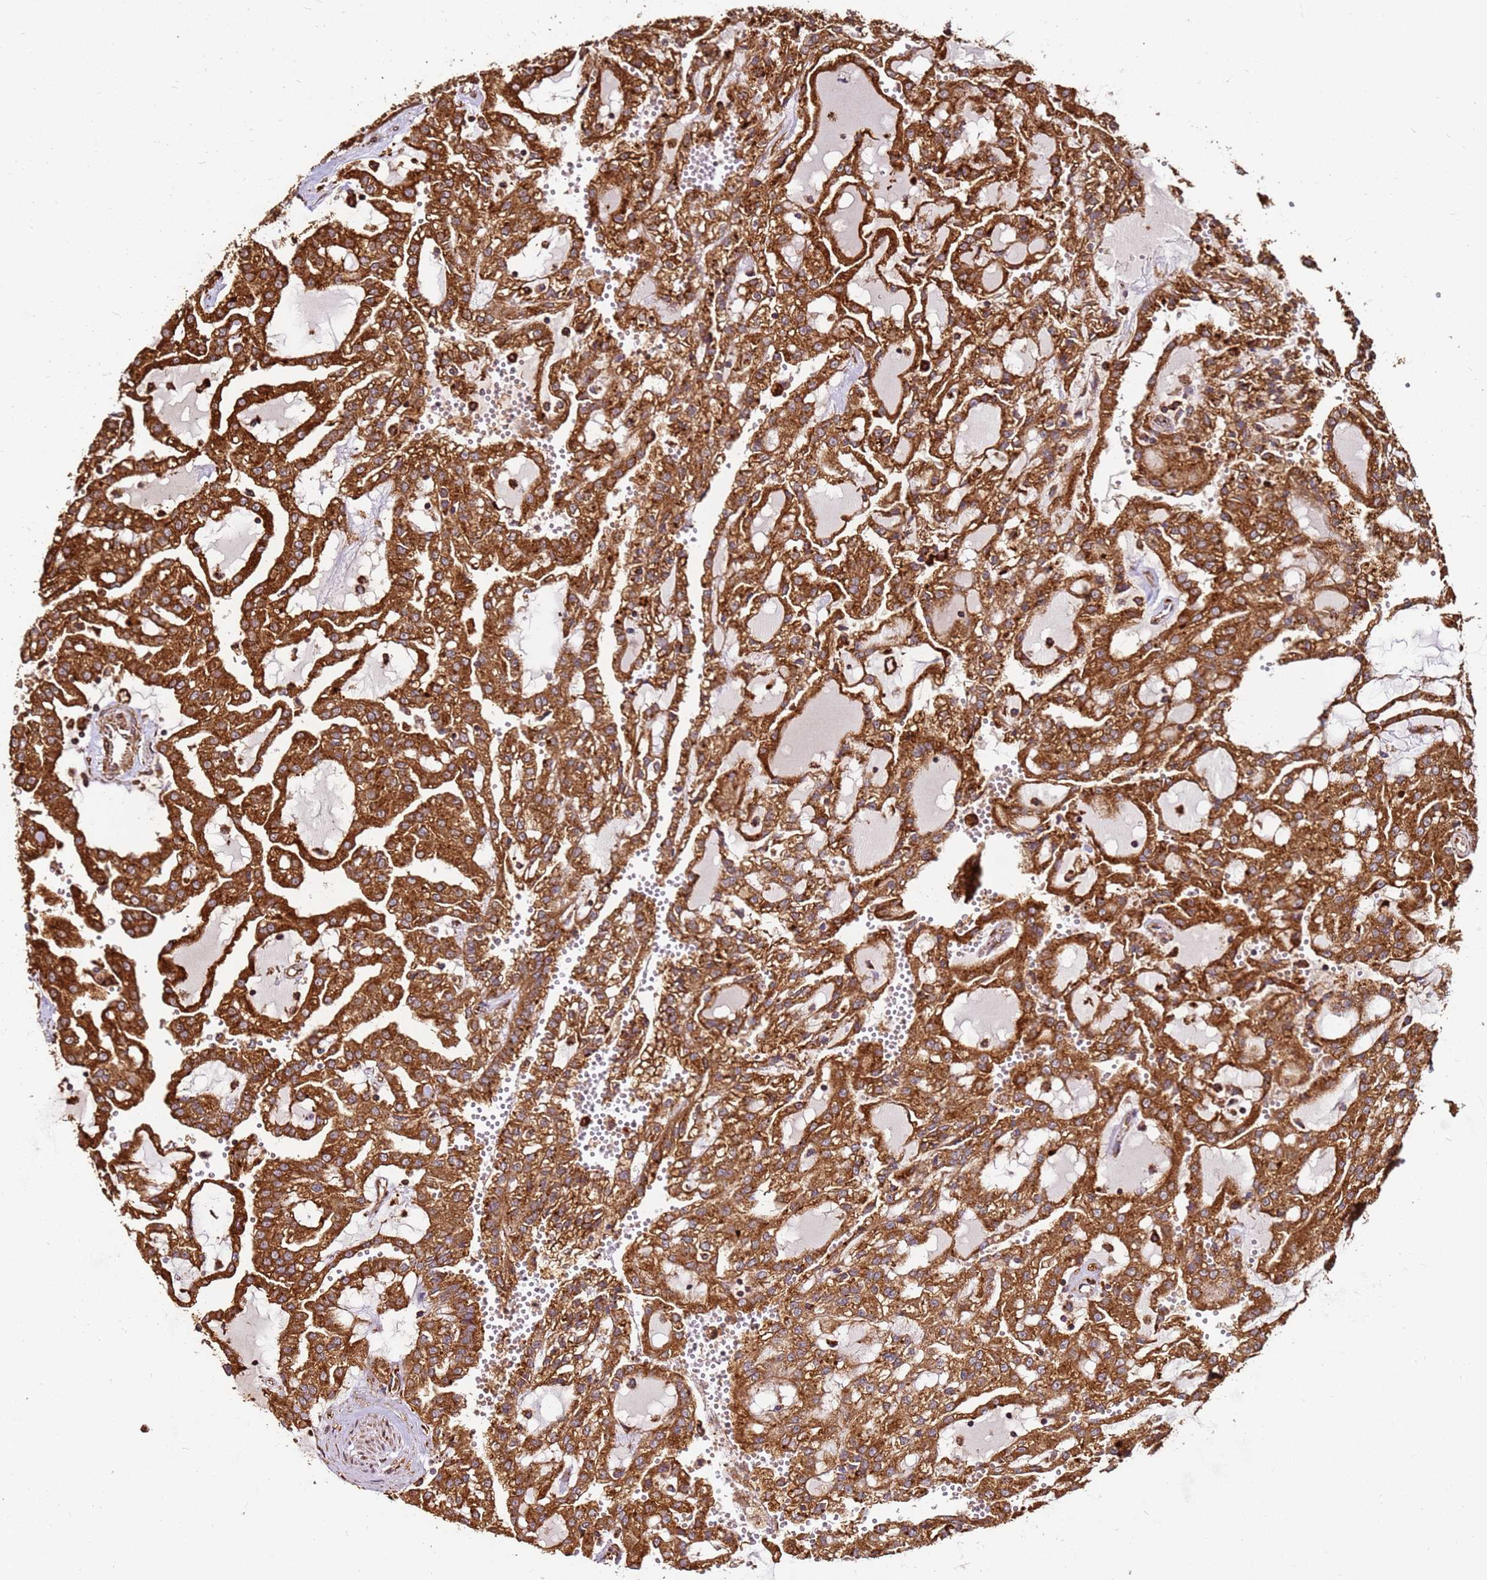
{"staining": {"intensity": "strong", "quantity": ">75%", "location": "cytoplasmic/membranous"}, "tissue": "renal cancer", "cell_type": "Tumor cells", "image_type": "cancer", "snomed": [{"axis": "morphology", "description": "Adenocarcinoma, NOS"}, {"axis": "topography", "description": "Kidney"}], "caption": "Renal adenocarcinoma was stained to show a protein in brown. There is high levels of strong cytoplasmic/membranous expression in about >75% of tumor cells.", "gene": "DVL3", "patient": {"sex": "male", "age": 63}}